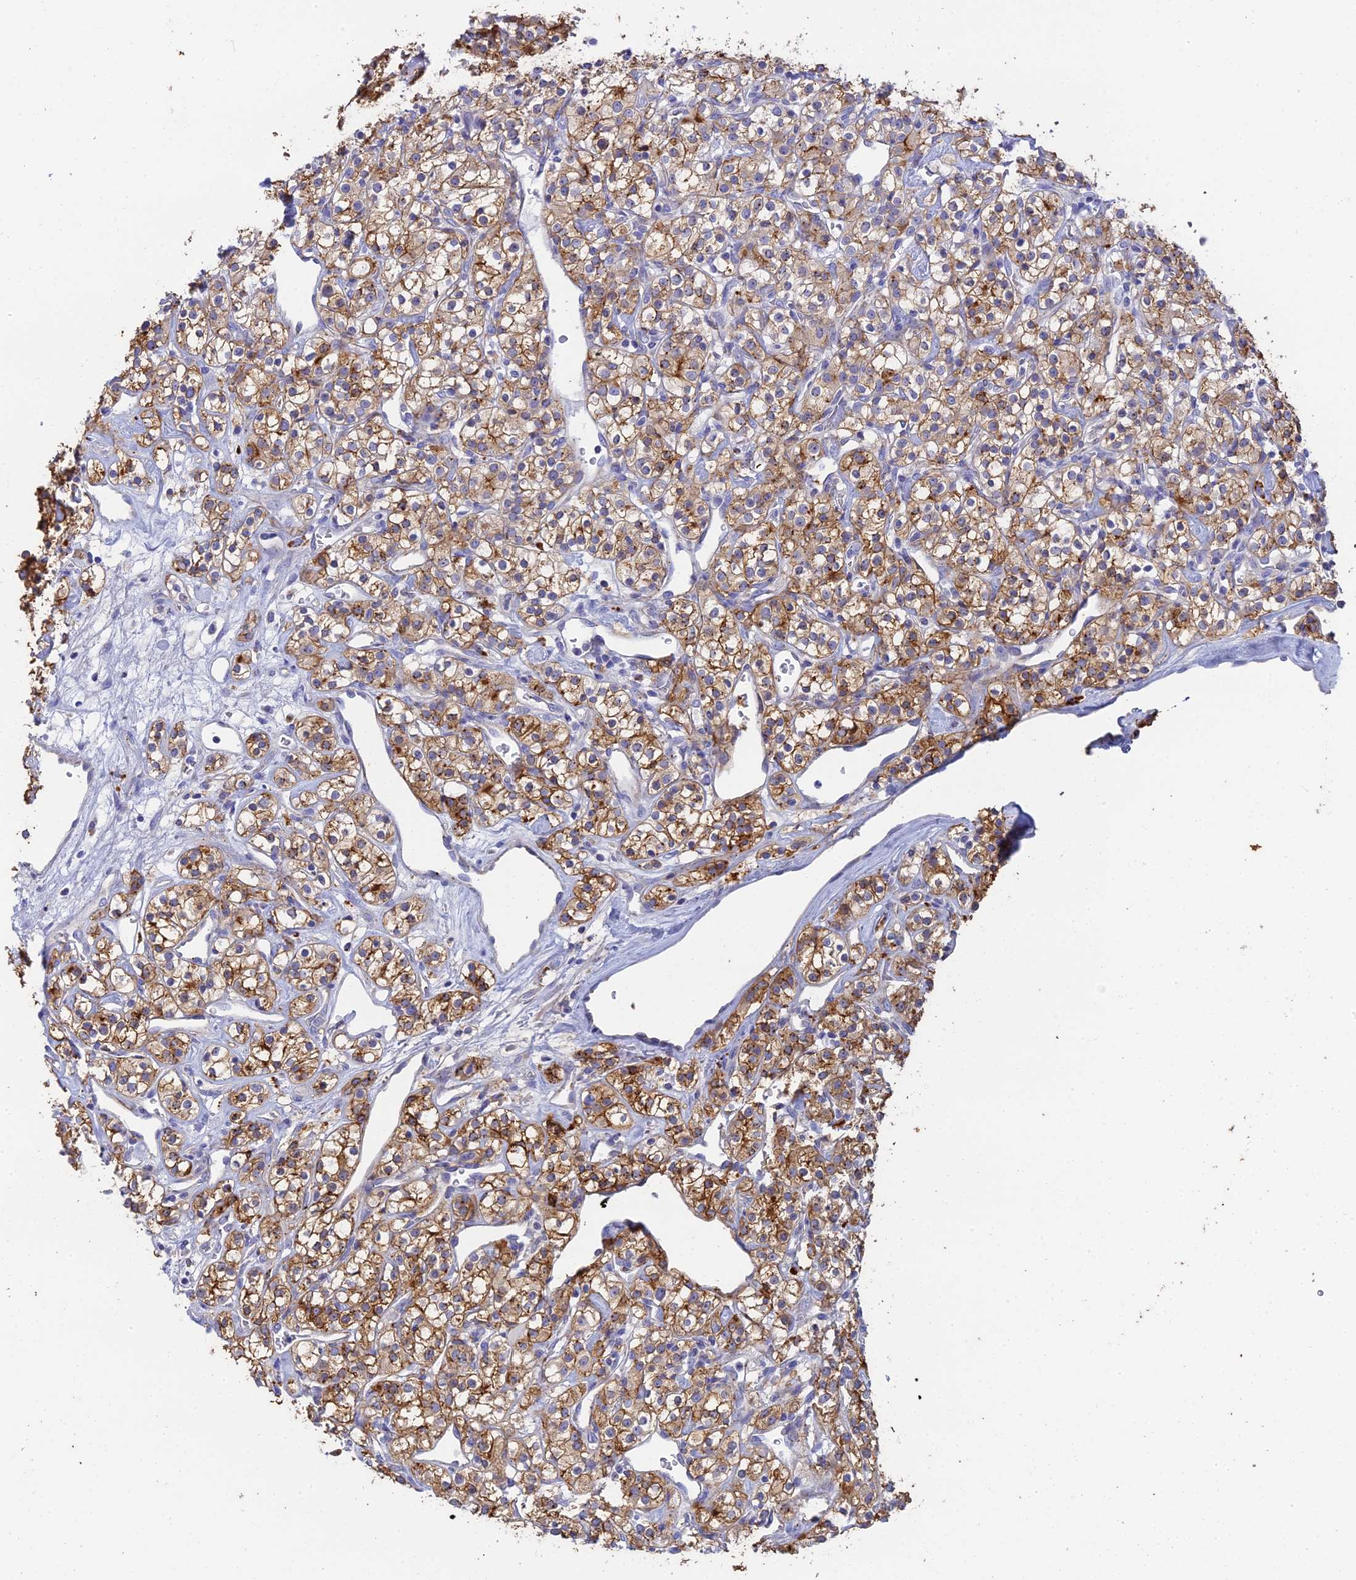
{"staining": {"intensity": "moderate", "quantity": ">75%", "location": "cytoplasmic/membranous"}, "tissue": "renal cancer", "cell_type": "Tumor cells", "image_type": "cancer", "snomed": [{"axis": "morphology", "description": "Adenocarcinoma, NOS"}, {"axis": "topography", "description": "Kidney"}], "caption": "Approximately >75% of tumor cells in human adenocarcinoma (renal) reveal moderate cytoplasmic/membranous protein staining as visualized by brown immunohistochemical staining.", "gene": "WDR6", "patient": {"sex": "male", "age": 77}}